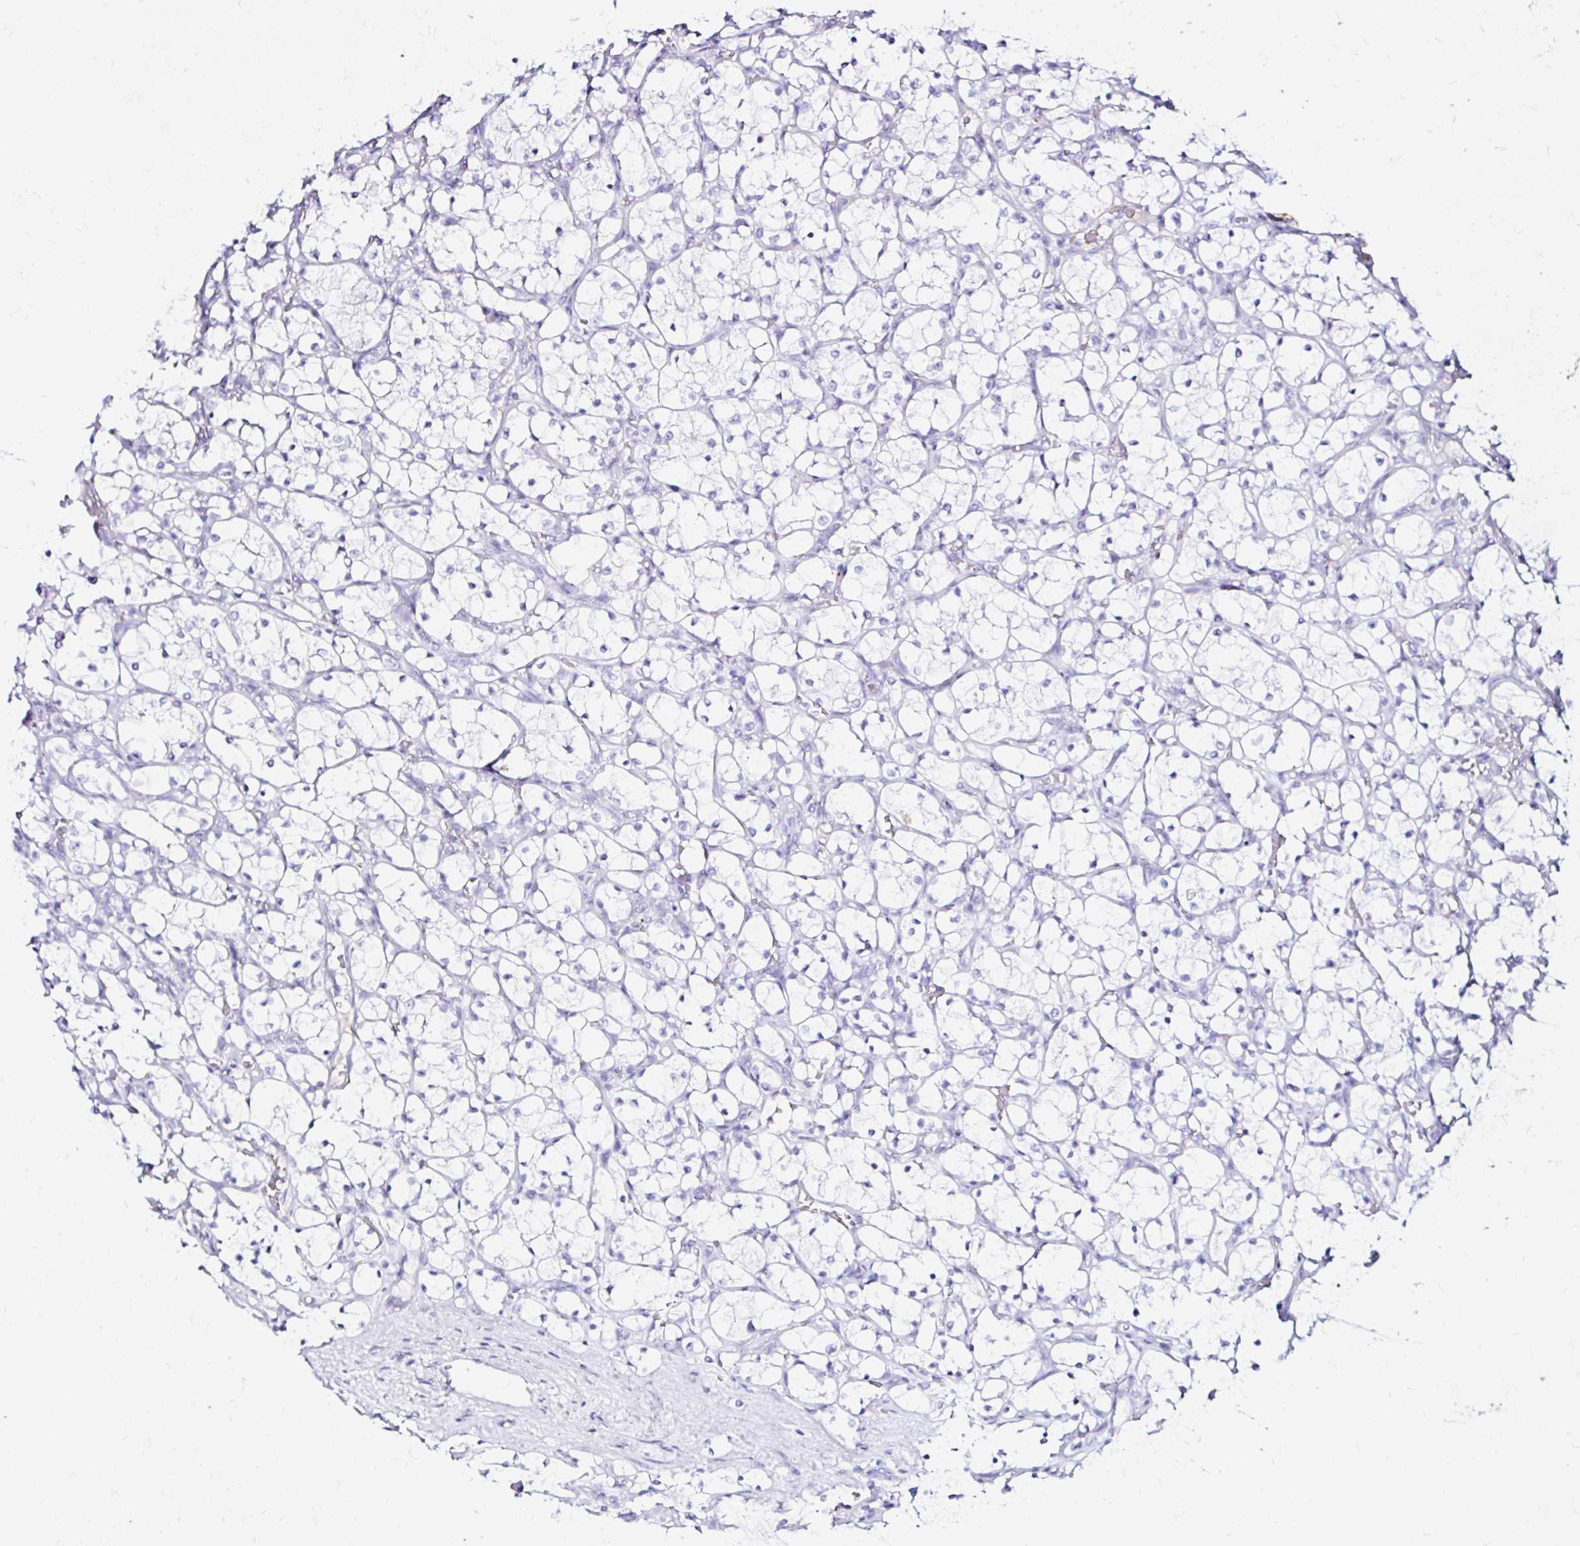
{"staining": {"intensity": "negative", "quantity": "none", "location": "none"}, "tissue": "renal cancer", "cell_type": "Tumor cells", "image_type": "cancer", "snomed": [{"axis": "morphology", "description": "Adenocarcinoma, NOS"}, {"axis": "topography", "description": "Kidney"}], "caption": "This is an IHC micrograph of renal adenocarcinoma. There is no staining in tumor cells.", "gene": "ZNF432", "patient": {"sex": "female", "age": 69}}